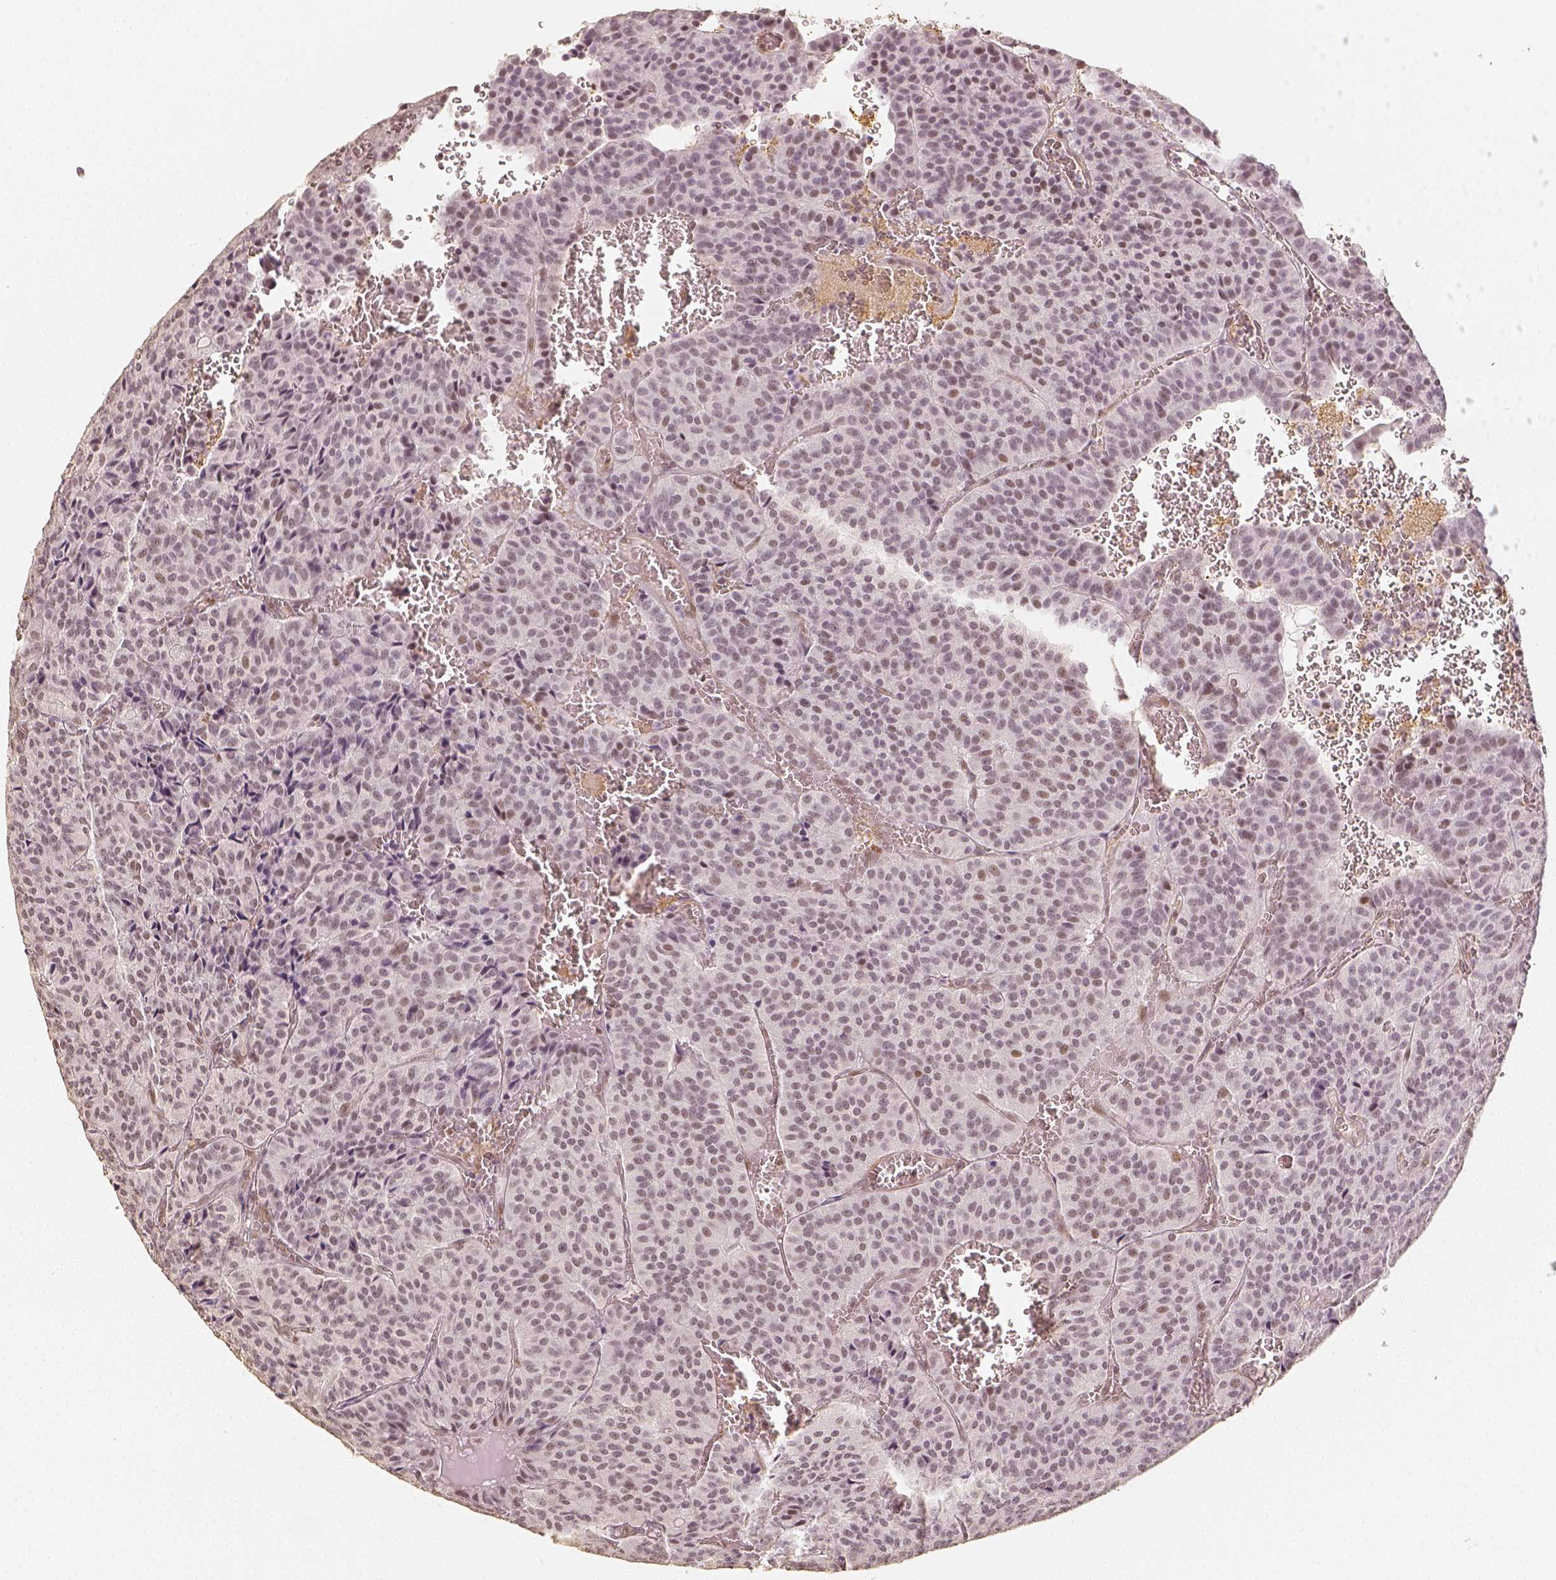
{"staining": {"intensity": "weak", "quantity": "25%-75%", "location": "nuclear"}, "tissue": "carcinoid", "cell_type": "Tumor cells", "image_type": "cancer", "snomed": [{"axis": "morphology", "description": "Carcinoid, malignant, NOS"}, {"axis": "topography", "description": "Lung"}], "caption": "A brown stain labels weak nuclear expression of a protein in malignant carcinoid tumor cells.", "gene": "HDAC1", "patient": {"sex": "male", "age": 70}}